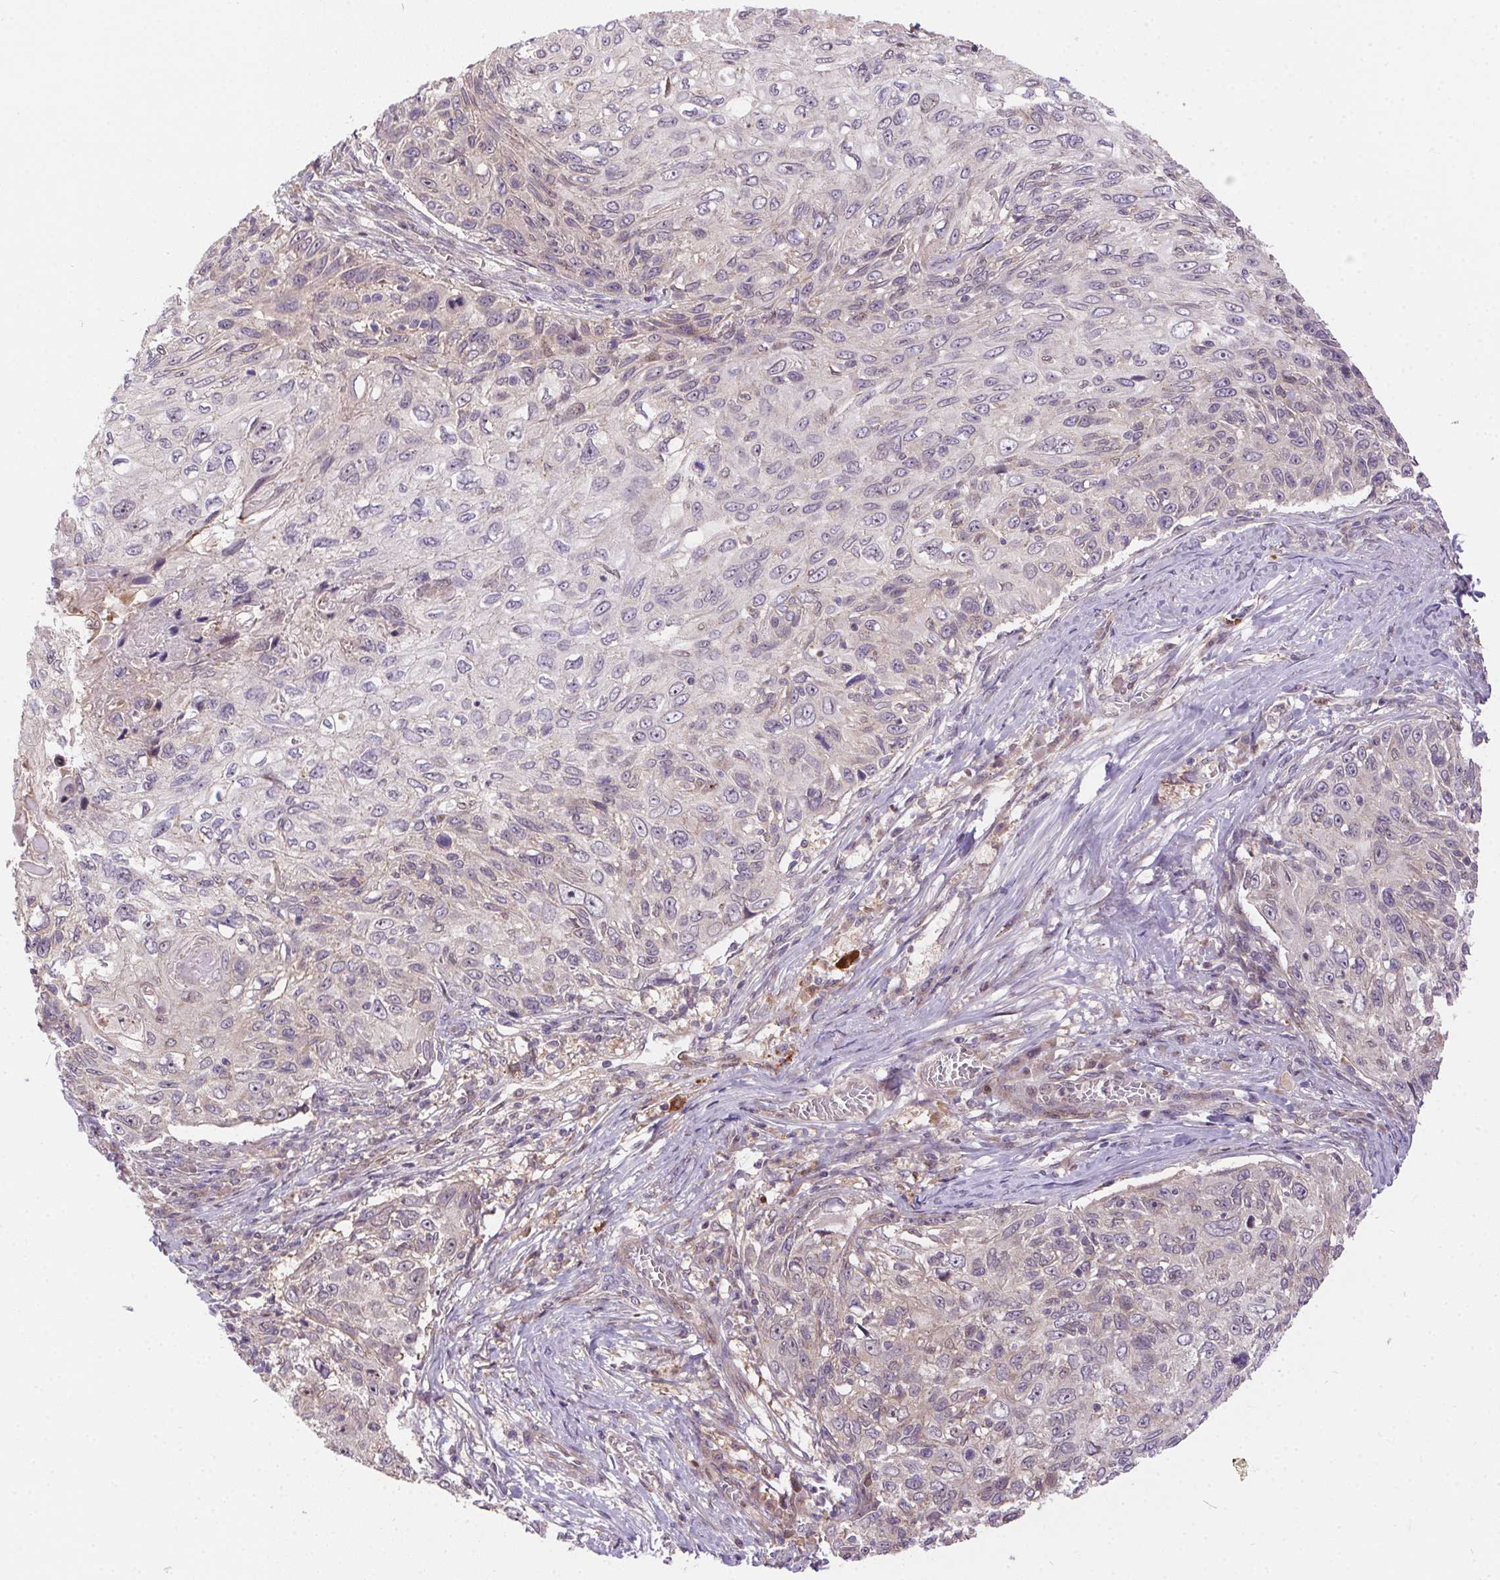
{"staining": {"intensity": "negative", "quantity": "none", "location": "none"}, "tissue": "skin cancer", "cell_type": "Tumor cells", "image_type": "cancer", "snomed": [{"axis": "morphology", "description": "Squamous cell carcinoma, NOS"}, {"axis": "topography", "description": "Skin"}], "caption": "High power microscopy image of an immunohistochemistry image of skin cancer, revealing no significant staining in tumor cells.", "gene": "NUDT16", "patient": {"sex": "male", "age": 92}}